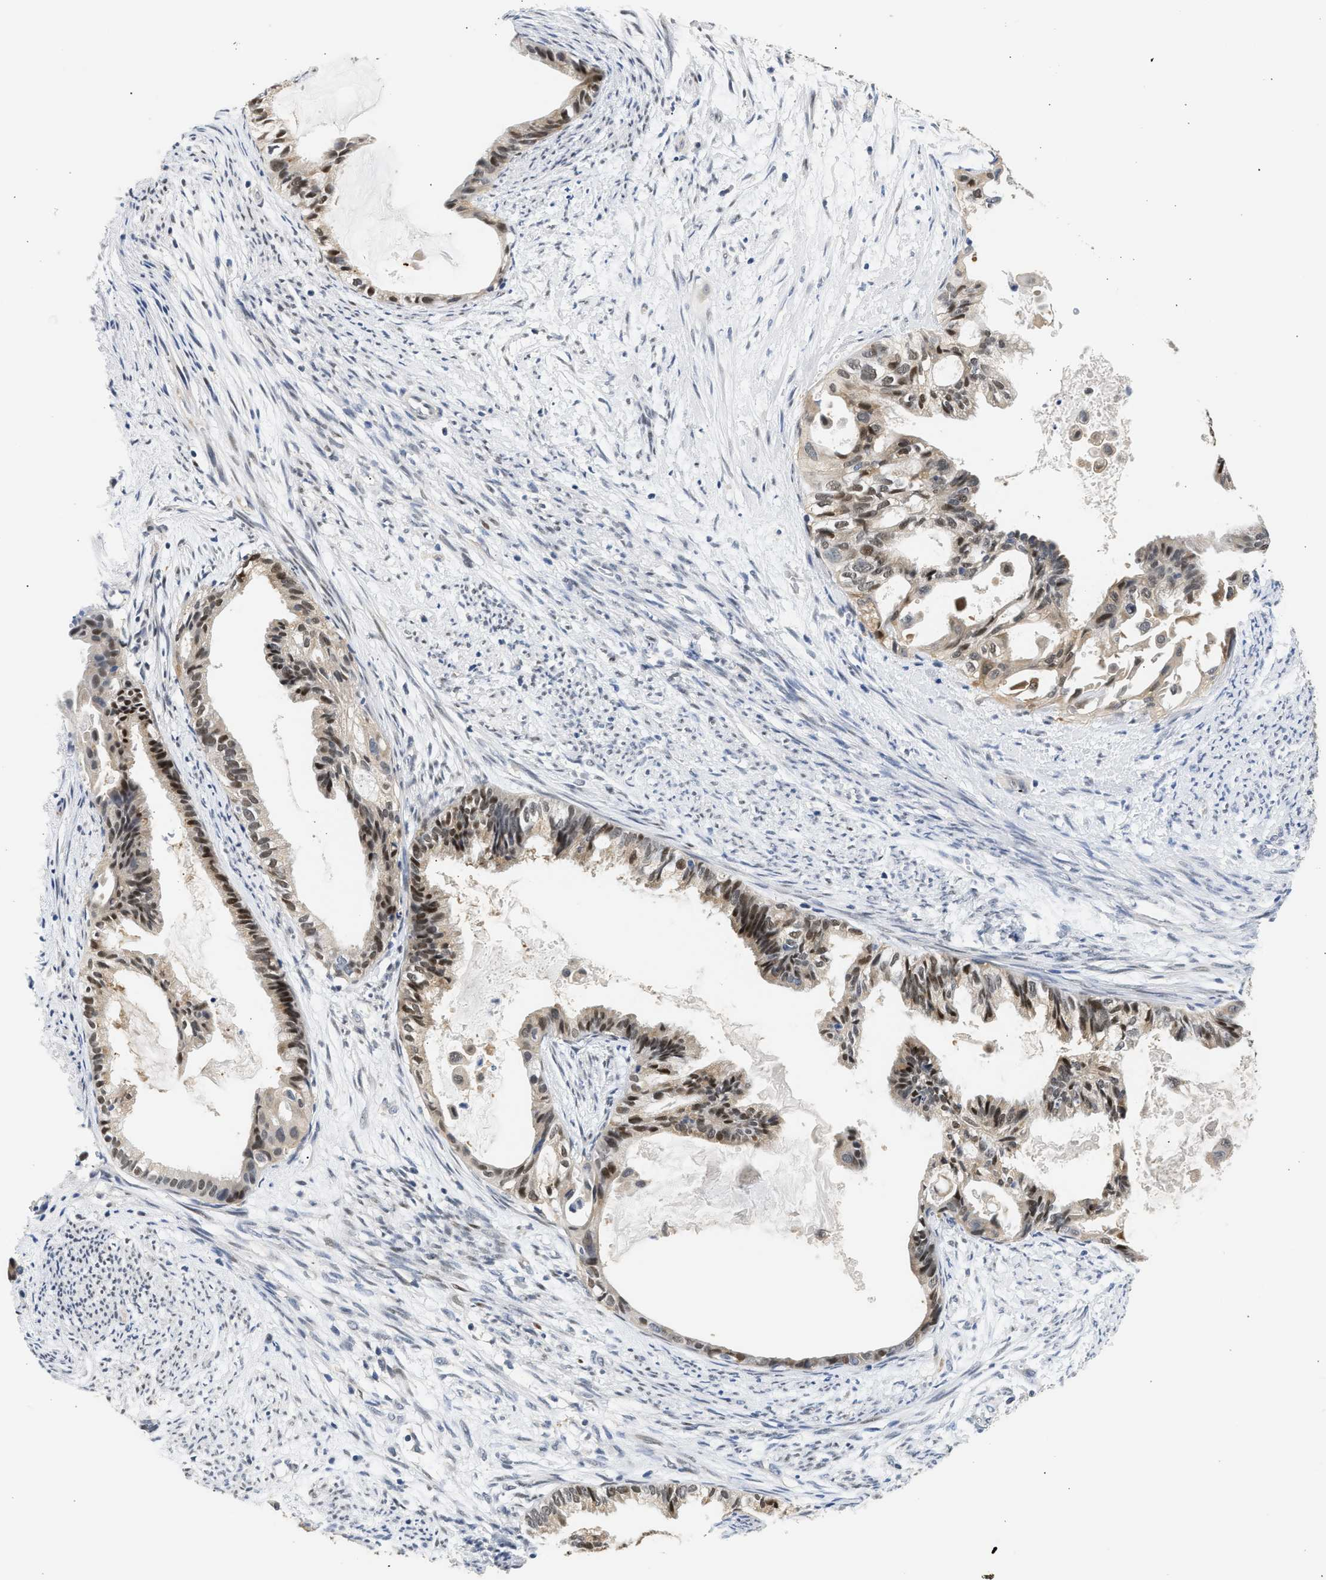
{"staining": {"intensity": "moderate", "quantity": ">75%", "location": "nuclear"}, "tissue": "cervical cancer", "cell_type": "Tumor cells", "image_type": "cancer", "snomed": [{"axis": "morphology", "description": "Normal tissue, NOS"}, {"axis": "morphology", "description": "Adenocarcinoma, NOS"}, {"axis": "topography", "description": "Cervix"}, {"axis": "topography", "description": "Endometrium"}], "caption": "Protein staining demonstrates moderate nuclear staining in about >75% of tumor cells in cervical adenocarcinoma.", "gene": "PPM1L", "patient": {"sex": "female", "age": 86}}